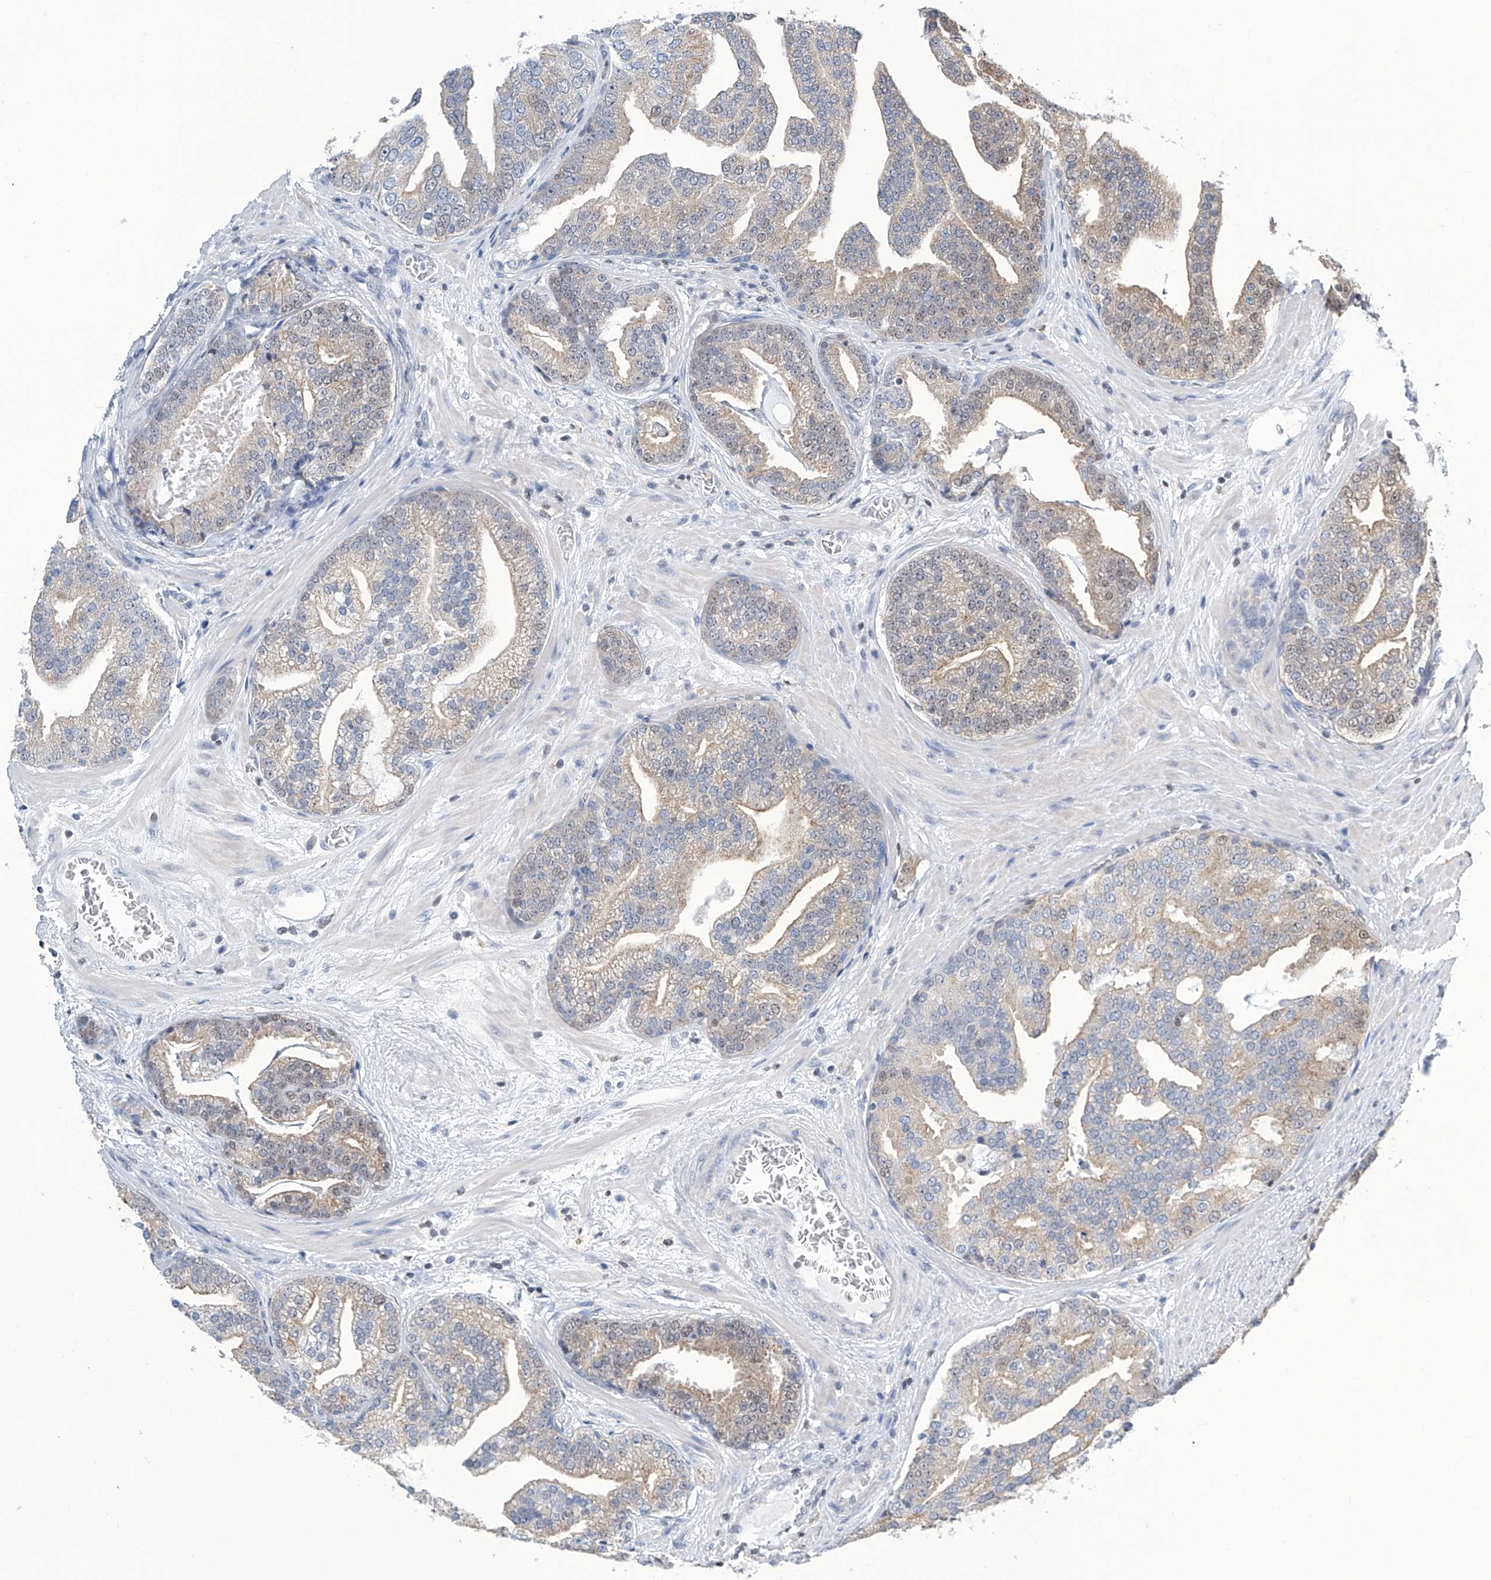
{"staining": {"intensity": "weak", "quantity": "<25%", "location": "cytoplasmic/membranous"}, "tissue": "prostate cancer", "cell_type": "Tumor cells", "image_type": "cancer", "snomed": [{"axis": "morphology", "description": "Adenocarcinoma, Low grade"}, {"axis": "topography", "description": "Prostate"}], "caption": "Tumor cells show no significant positivity in prostate cancer (adenocarcinoma (low-grade)).", "gene": "SREBF2", "patient": {"sex": "male", "age": 67}}